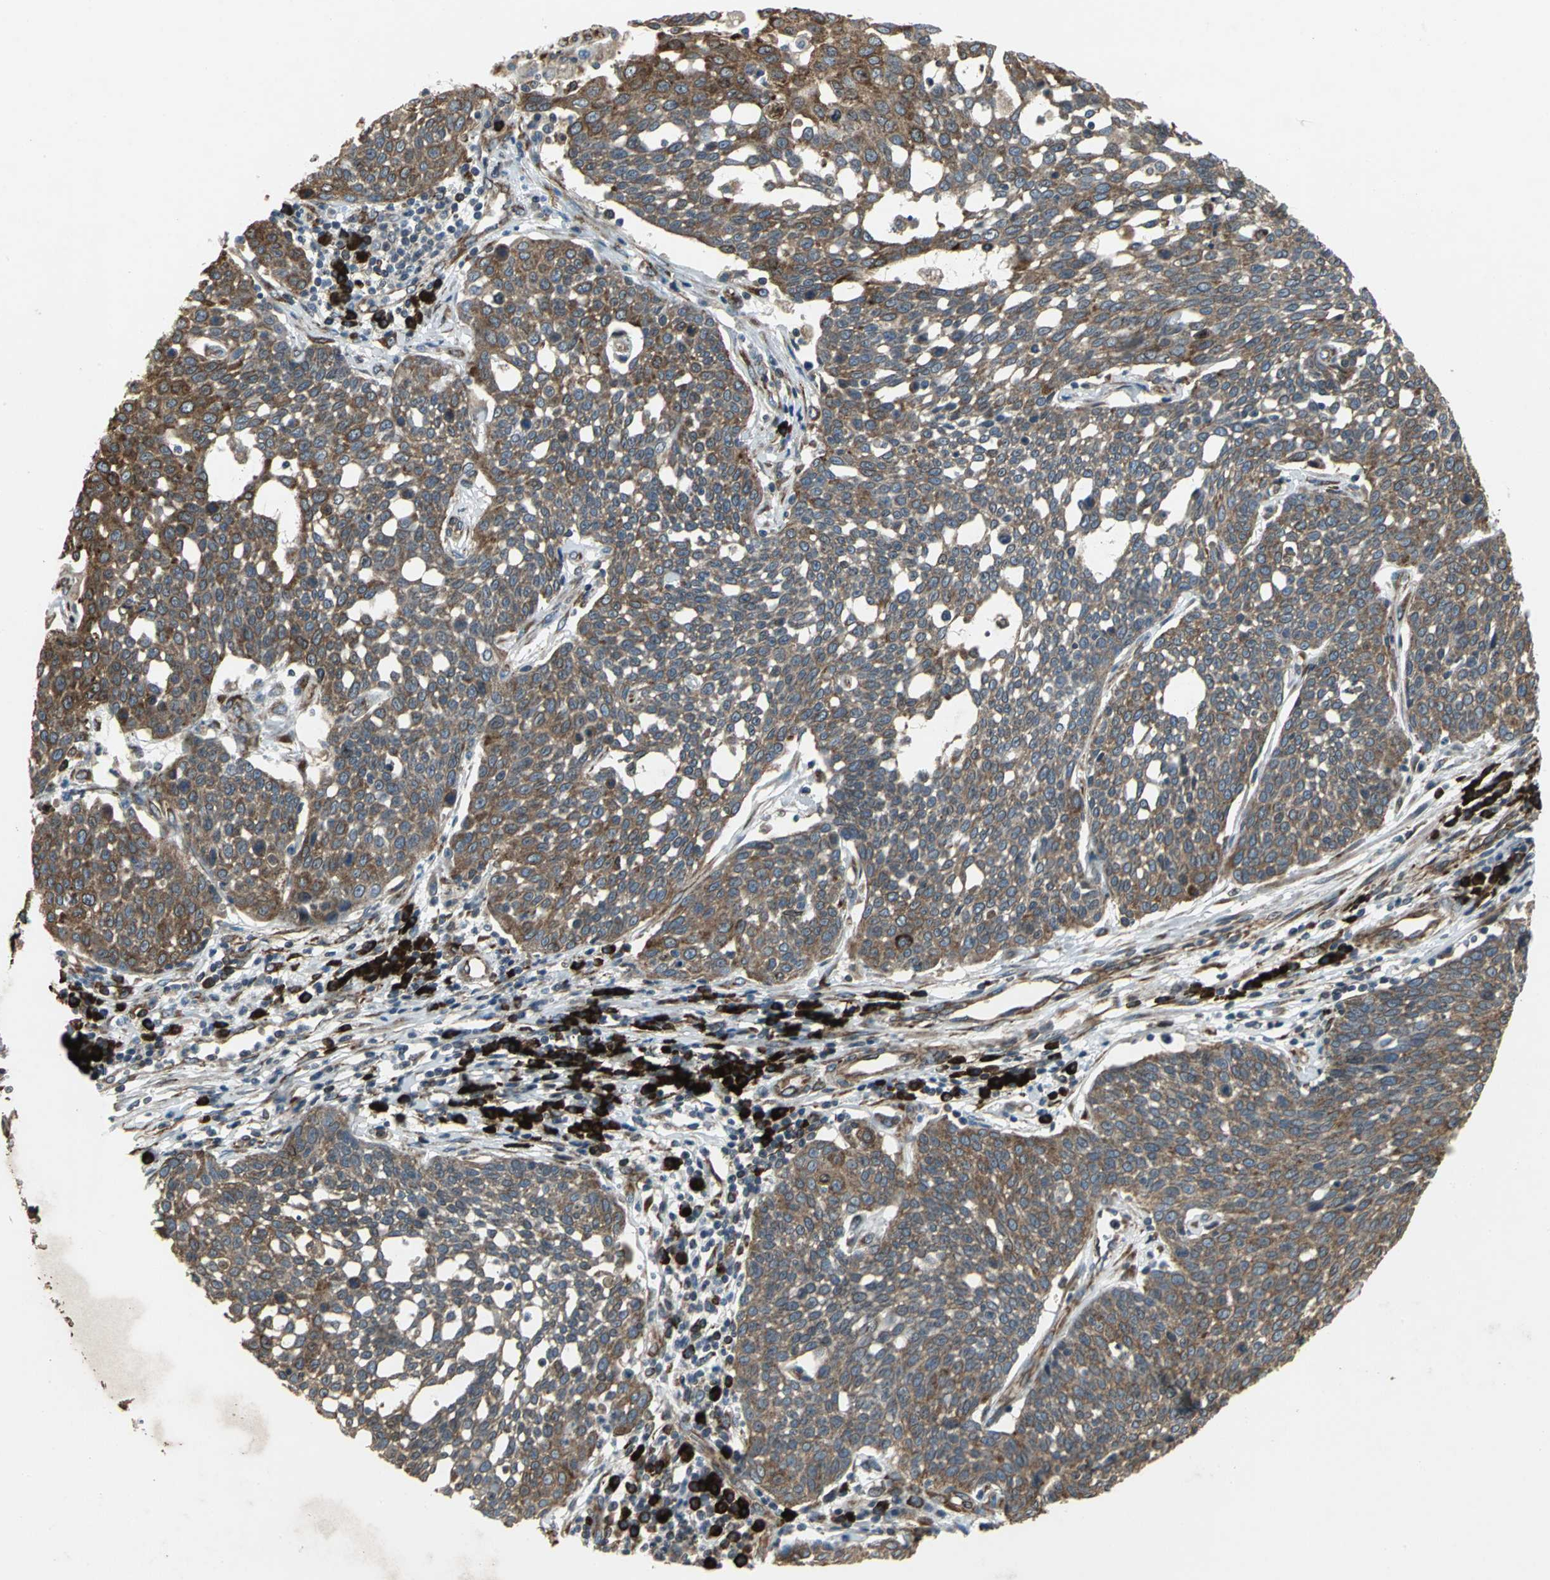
{"staining": {"intensity": "moderate", "quantity": "25%-75%", "location": "cytoplasmic/membranous,nuclear"}, "tissue": "cervical cancer", "cell_type": "Tumor cells", "image_type": "cancer", "snomed": [{"axis": "morphology", "description": "Squamous cell carcinoma, NOS"}, {"axis": "topography", "description": "Cervix"}], "caption": "Immunohistochemical staining of human squamous cell carcinoma (cervical) reveals medium levels of moderate cytoplasmic/membranous and nuclear expression in about 25%-75% of tumor cells. The protein of interest is shown in brown color, while the nuclei are stained blue.", "gene": "SYVN1", "patient": {"sex": "female", "age": 34}}